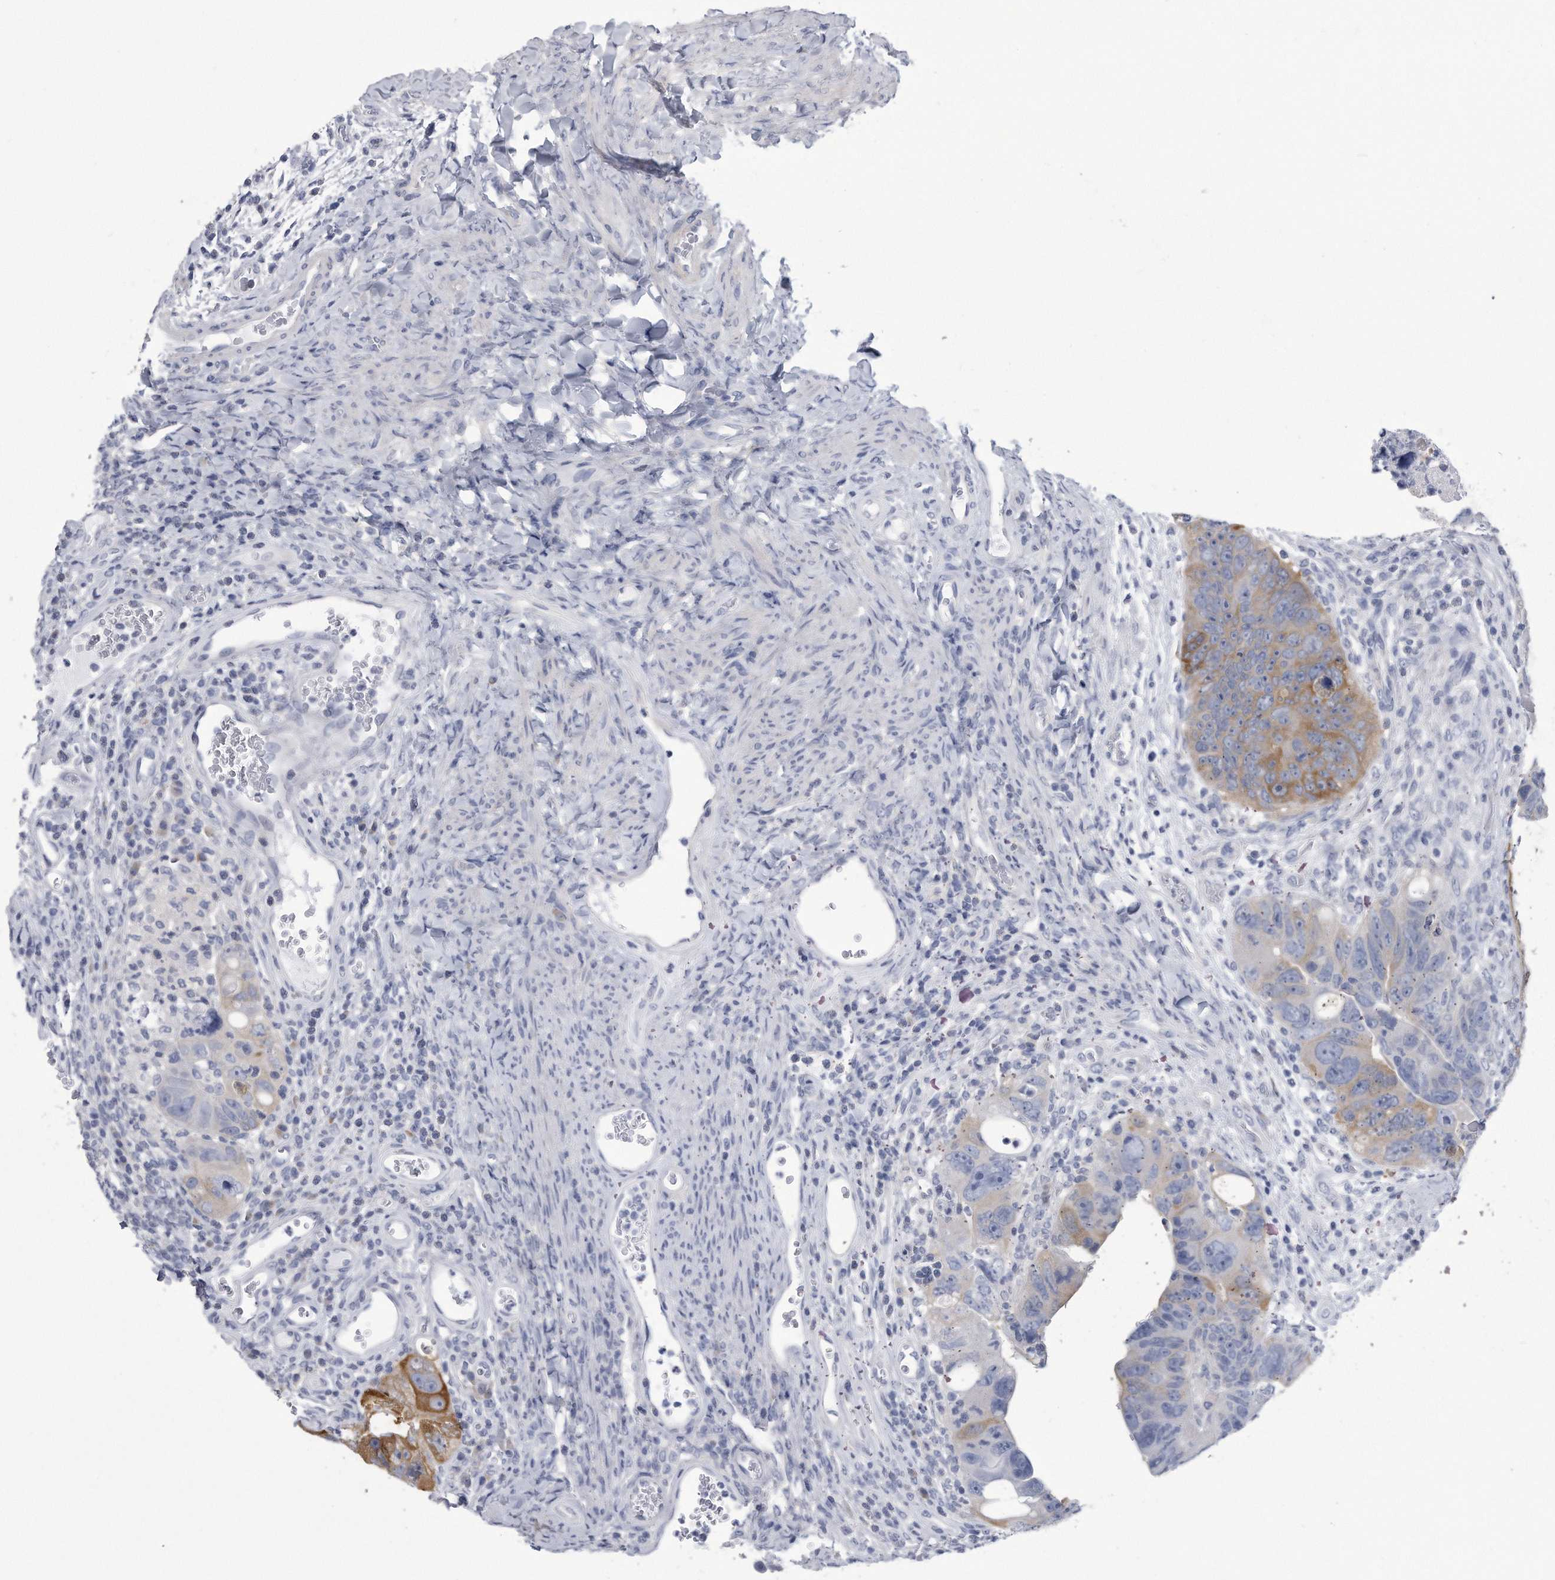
{"staining": {"intensity": "moderate", "quantity": "25%-75%", "location": "cytoplasmic/membranous"}, "tissue": "colorectal cancer", "cell_type": "Tumor cells", "image_type": "cancer", "snomed": [{"axis": "morphology", "description": "Adenocarcinoma, NOS"}, {"axis": "topography", "description": "Rectum"}], "caption": "About 25%-75% of tumor cells in colorectal cancer demonstrate moderate cytoplasmic/membranous protein expression as visualized by brown immunohistochemical staining.", "gene": "PYGB", "patient": {"sex": "male", "age": 59}}